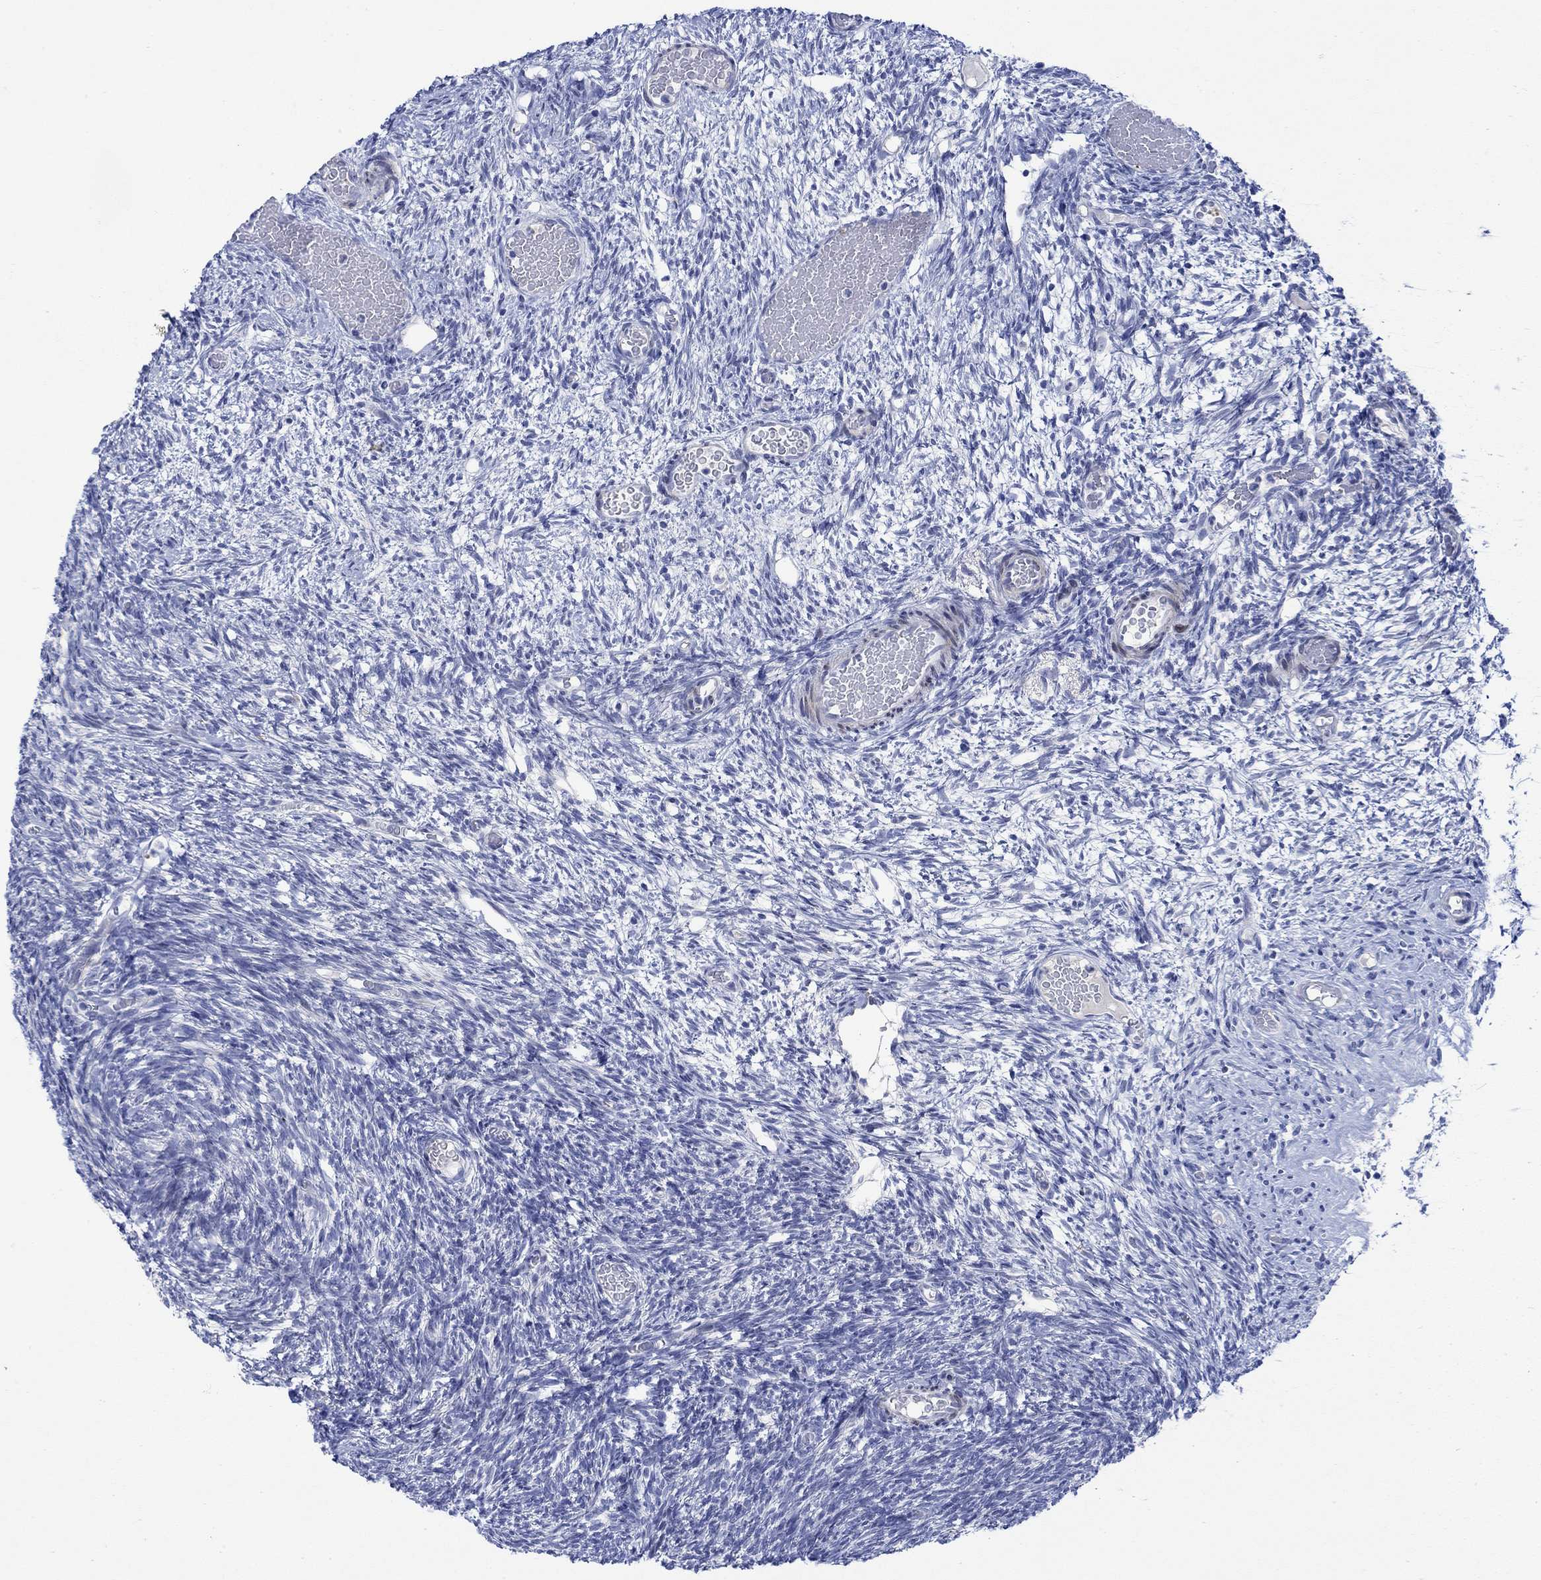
{"staining": {"intensity": "weak", "quantity": "25%-75%", "location": "cytoplasmic/membranous"}, "tissue": "ovary", "cell_type": "Follicle cells", "image_type": "normal", "snomed": [{"axis": "morphology", "description": "Normal tissue, NOS"}, {"axis": "topography", "description": "Ovary"}], "caption": "An image showing weak cytoplasmic/membranous positivity in about 25%-75% of follicle cells in benign ovary, as visualized by brown immunohistochemical staining.", "gene": "KSR2", "patient": {"sex": "female", "age": 39}}